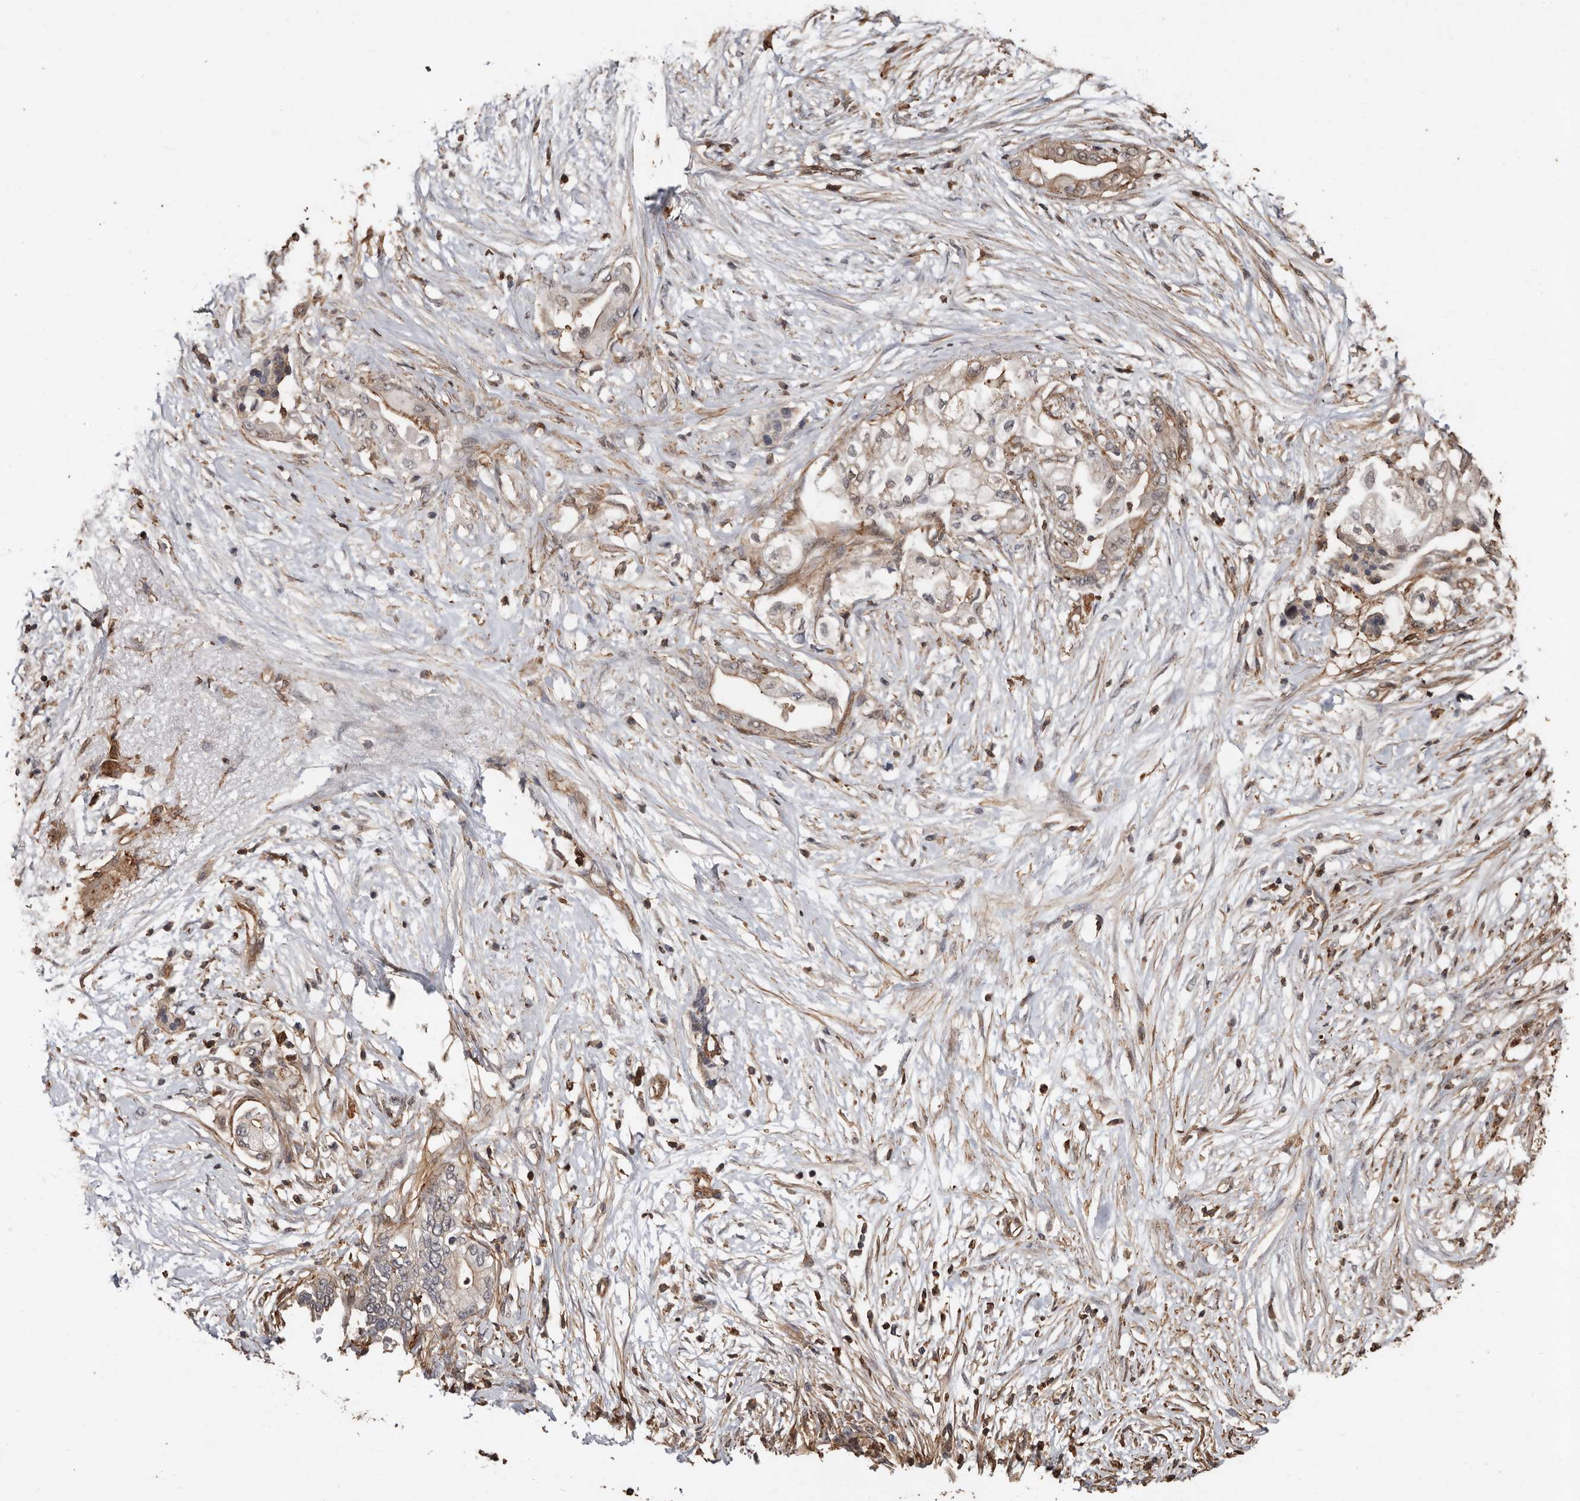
{"staining": {"intensity": "weak", "quantity": ">75%", "location": "cytoplasmic/membranous"}, "tissue": "pancreatic cancer", "cell_type": "Tumor cells", "image_type": "cancer", "snomed": [{"axis": "morphology", "description": "Normal tissue, NOS"}, {"axis": "morphology", "description": "Adenocarcinoma, NOS"}, {"axis": "topography", "description": "Pancreas"}, {"axis": "topography", "description": "Duodenum"}], "caption": "Weak cytoplasmic/membranous positivity for a protein is appreciated in about >75% of tumor cells of pancreatic adenocarcinoma using immunohistochemistry.", "gene": "GSK3A", "patient": {"sex": "female", "age": 60}}